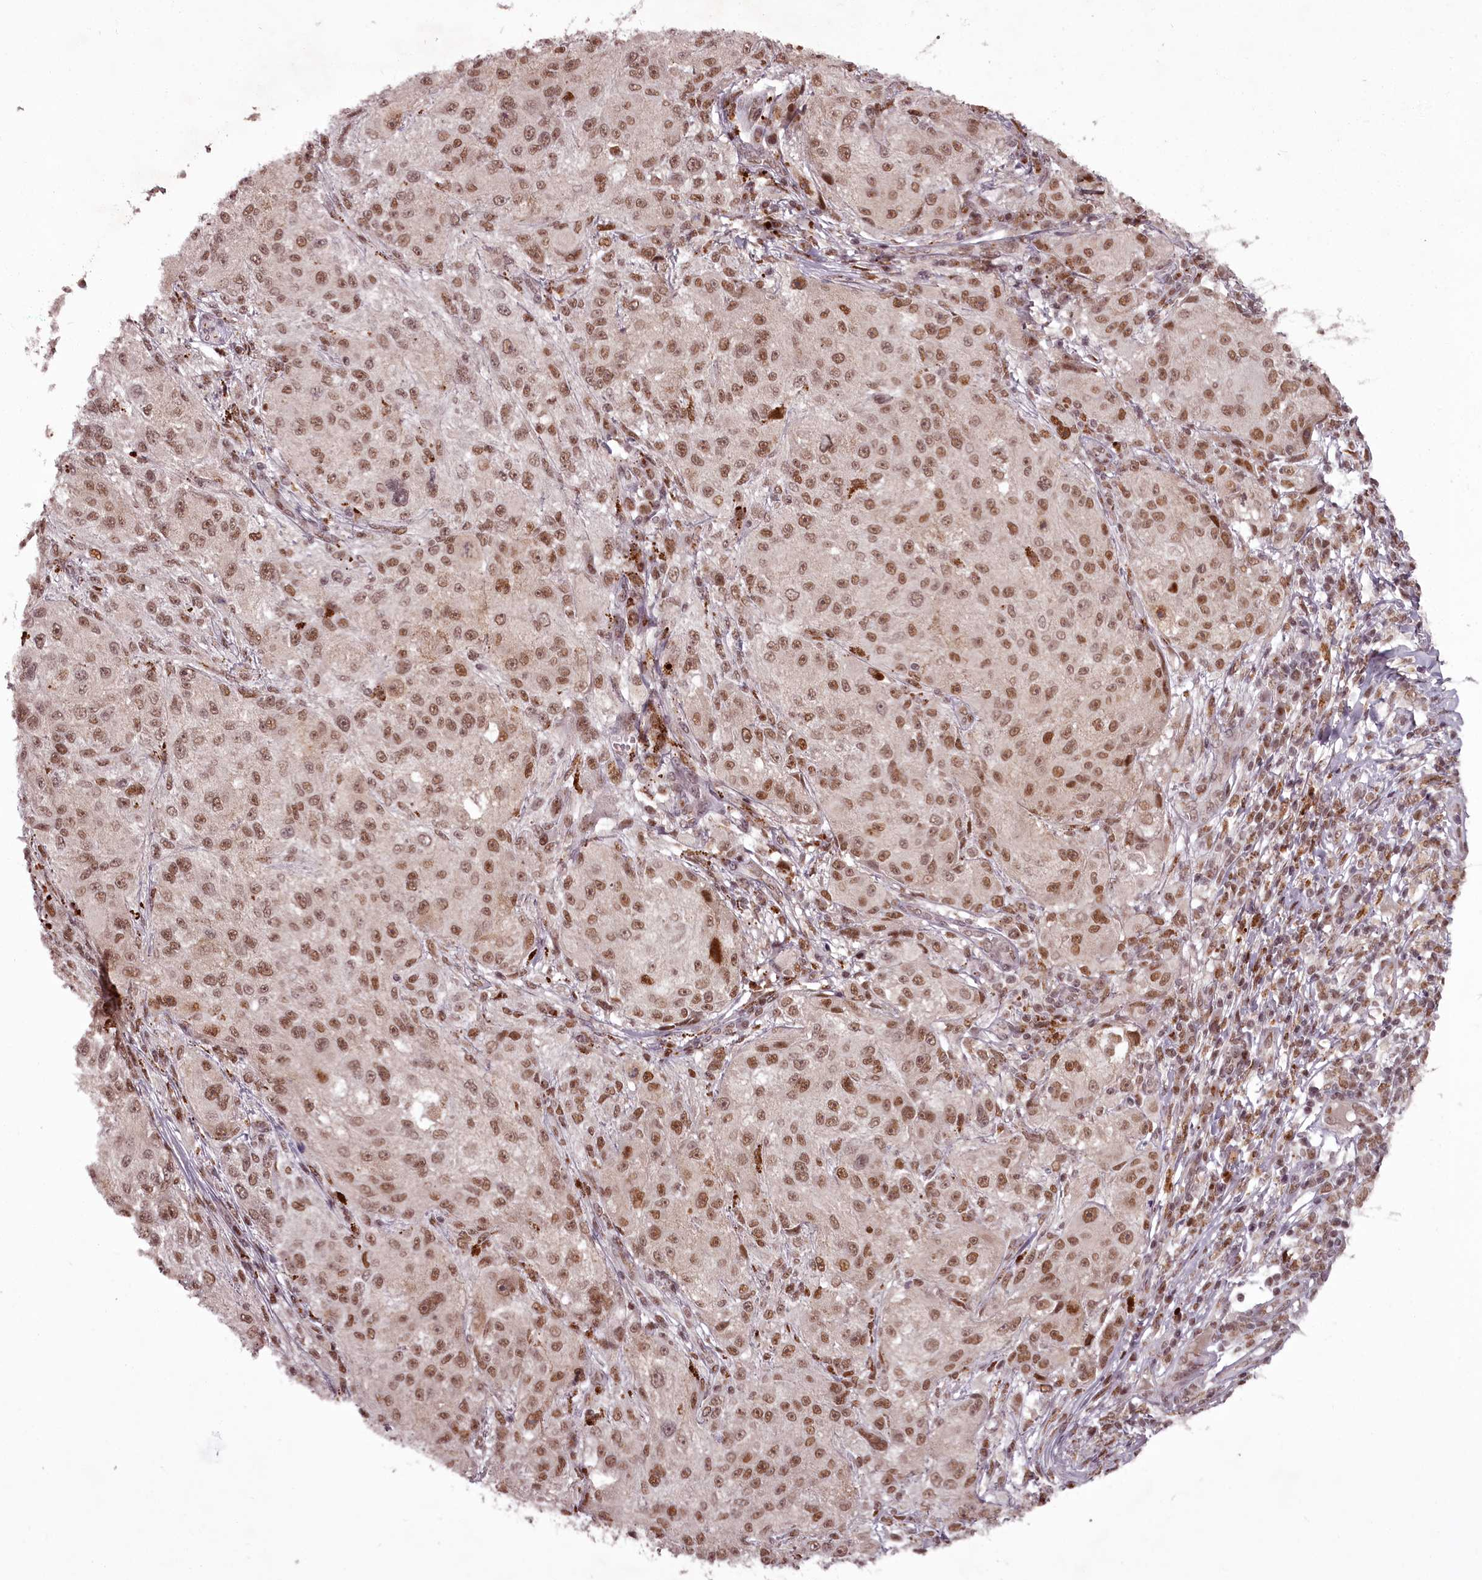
{"staining": {"intensity": "moderate", "quantity": ">75%", "location": "nuclear"}, "tissue": "melanoma", "cell_type": "Tumor cells", "image_type": "cancer", "snomed": [{"axis": "morphology", "description": "Necrosis, NOS"}, {"axis": "morphology", "description": "Malignant melanoma, NOS"}, {"axis": "topography", "description": "Skin"}], "caption": "A histopathology image of human melanoma stained for a protein demonstrates moderate nuclear brown staining in tumor cells. Nuclei are stained in blue.", "gene": "CEP83", "patient": {"sex": "female", "age": 87}}